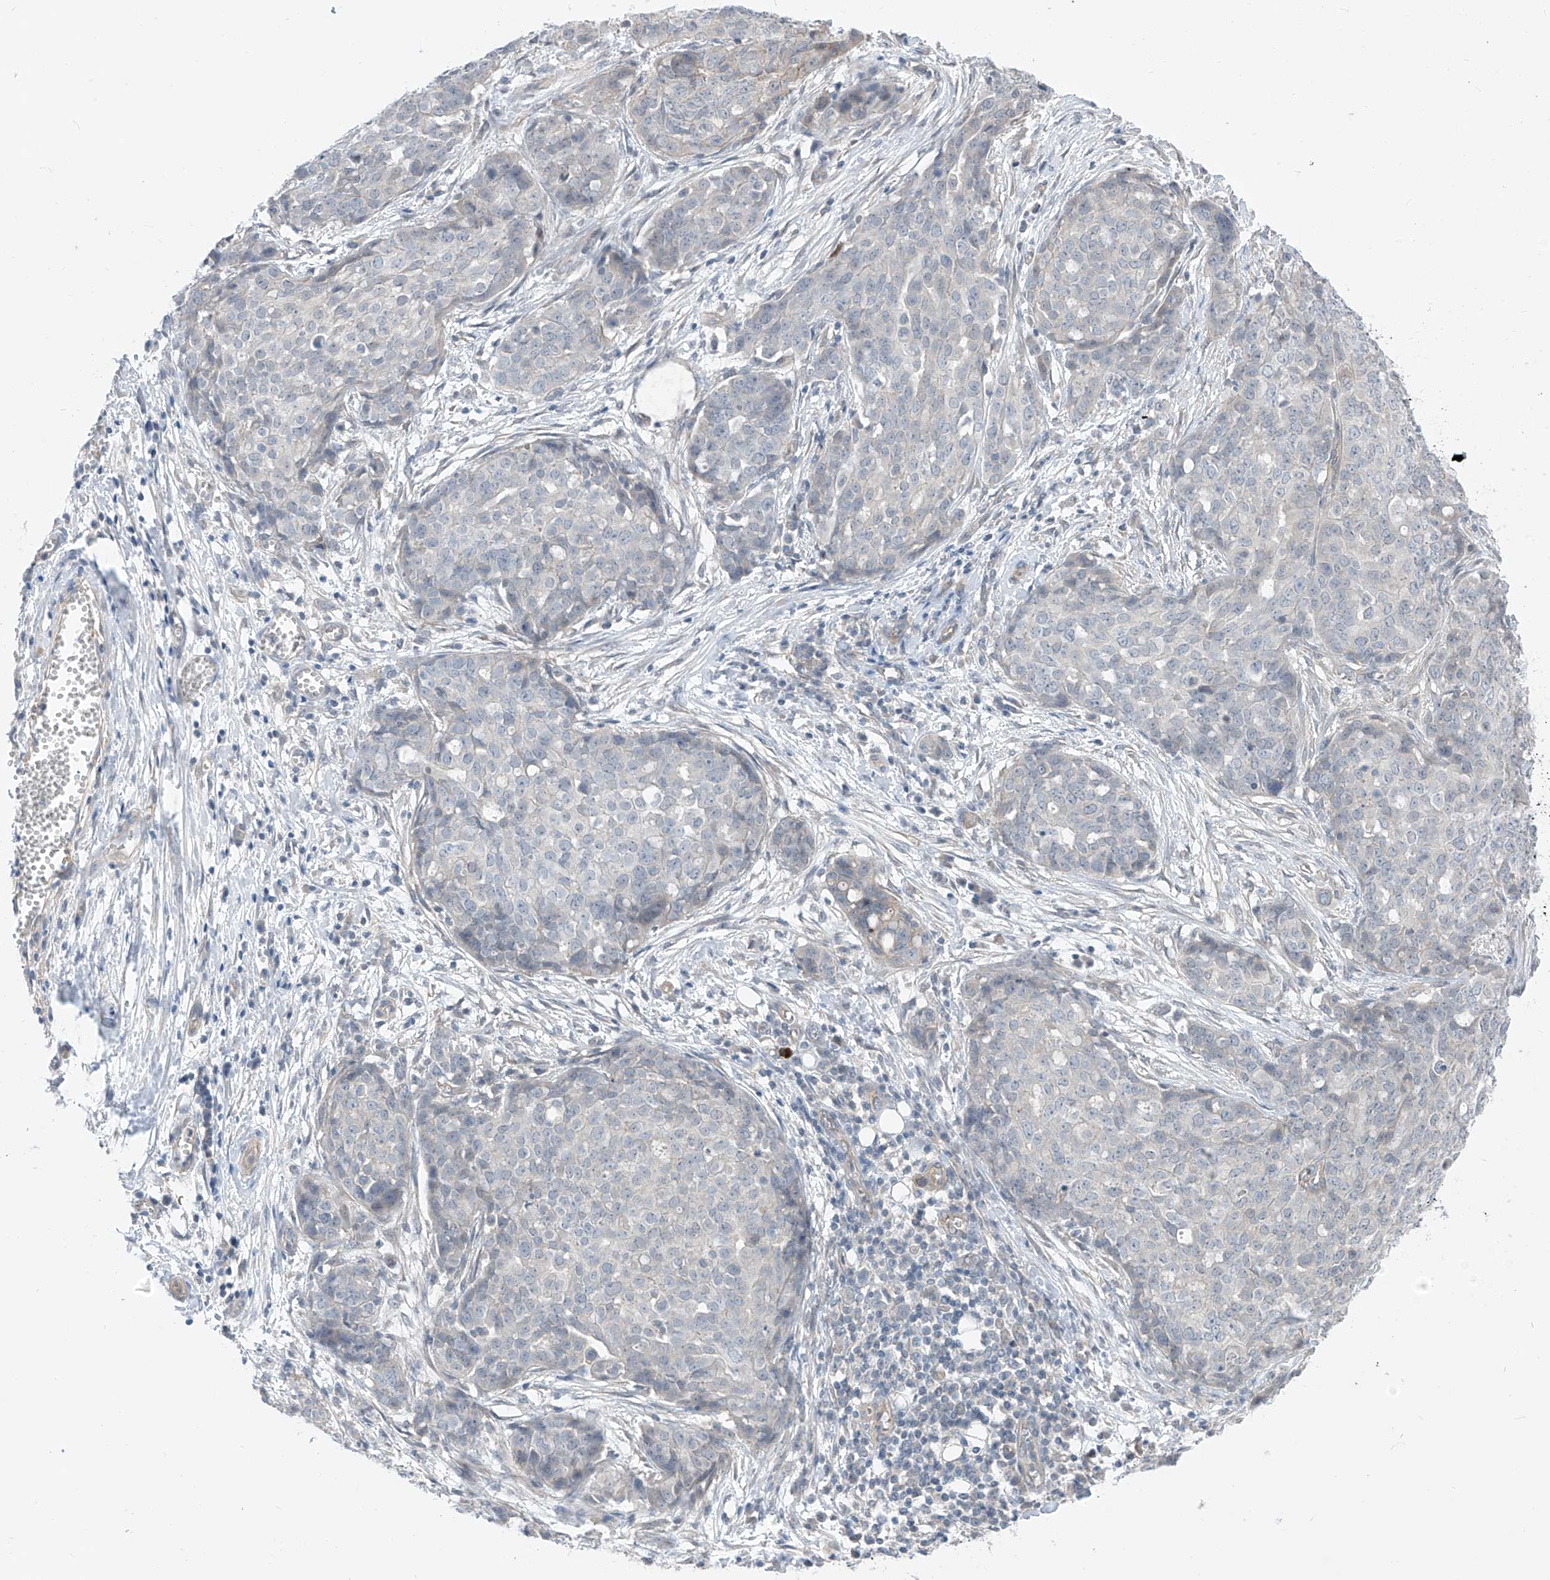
{"staining": {"intensity": "negative", "quantity": "none", "location": "none"}, "tissue": "ovarian cancer", "cell_type": "Tumor cells", "image_type": "cancer", "snomed": [{"axis": "morphology", "description": "Cystadenocarcinoma, serous, NOS"}, {"axis": "topography", "description": "Soft tissue"}, {"axis": "topography", "description": "Ovary"}], "caption": "Ovarian cancer (serous cystadenocarcinoma) was stained to show a protein in brown. There is no significant positivity in tumor cells. Brightfield microscopy of immunohistochemistry stained with DAB (brown) and hematoxylin (blue), captured at high magnification.", "gene": "ABLIM2", "patient": {"sex": "female", "age": 57}}